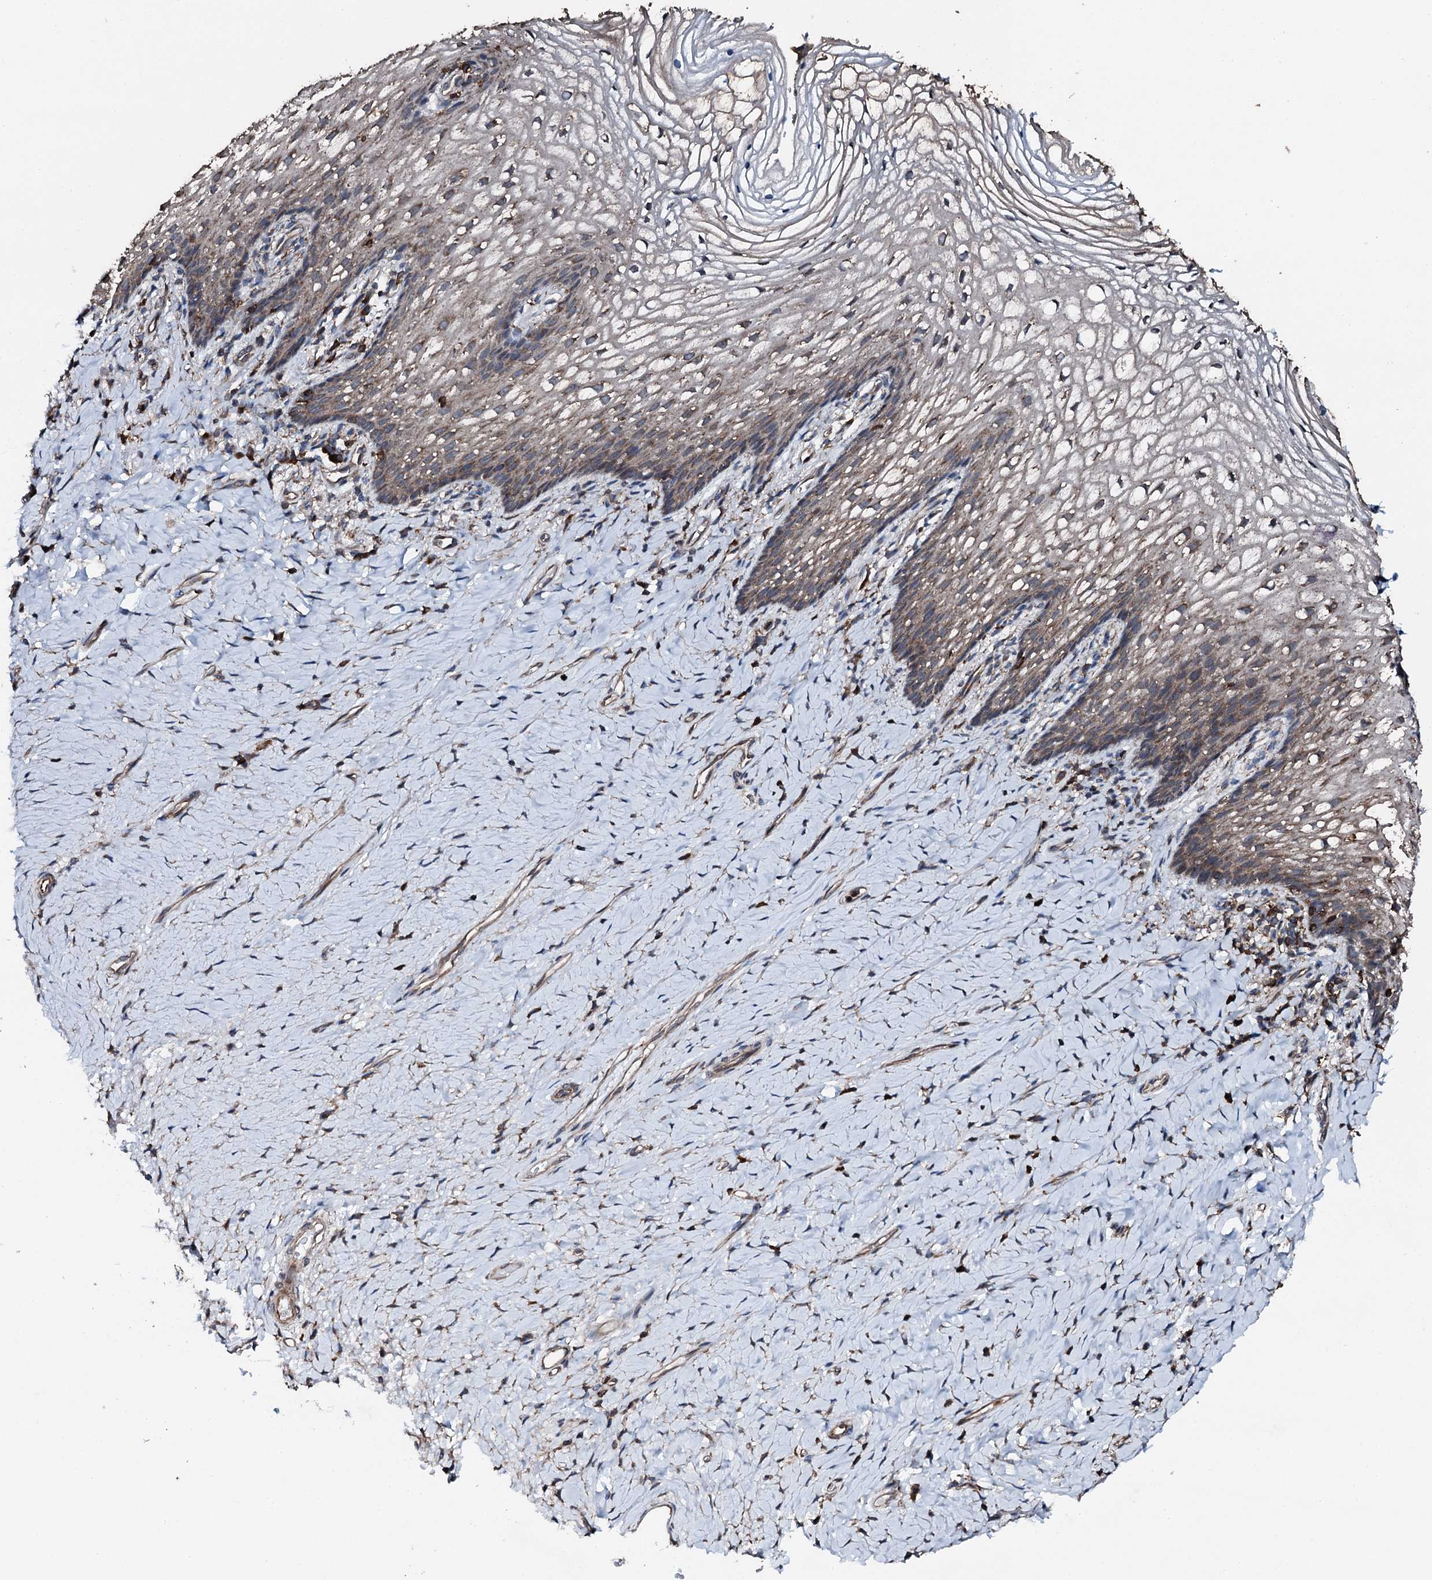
{"staining": {"intensity": "weak", "quantity": ">75%", "location": "cytoplasmic/membranous"}, "tissue": "vagina", "cell_type": "Squamous epithelial cells", "image_type": "normal", "snomed": [{"axis": "morphology", "description": "Normal tissue, NOS"}, {"axis": "topography", "description": "Vagina"}], "caption": "A brown stain labels weak cytoplasmic/membranous positivity of a protein in squamous epithelial cells of unremarkable human vagina. Immunohistochemistry stains the protein in brown and the nuclei are stained blue.", "gene": "EDC4", "patient": {"sex": "female", "age": 60}}